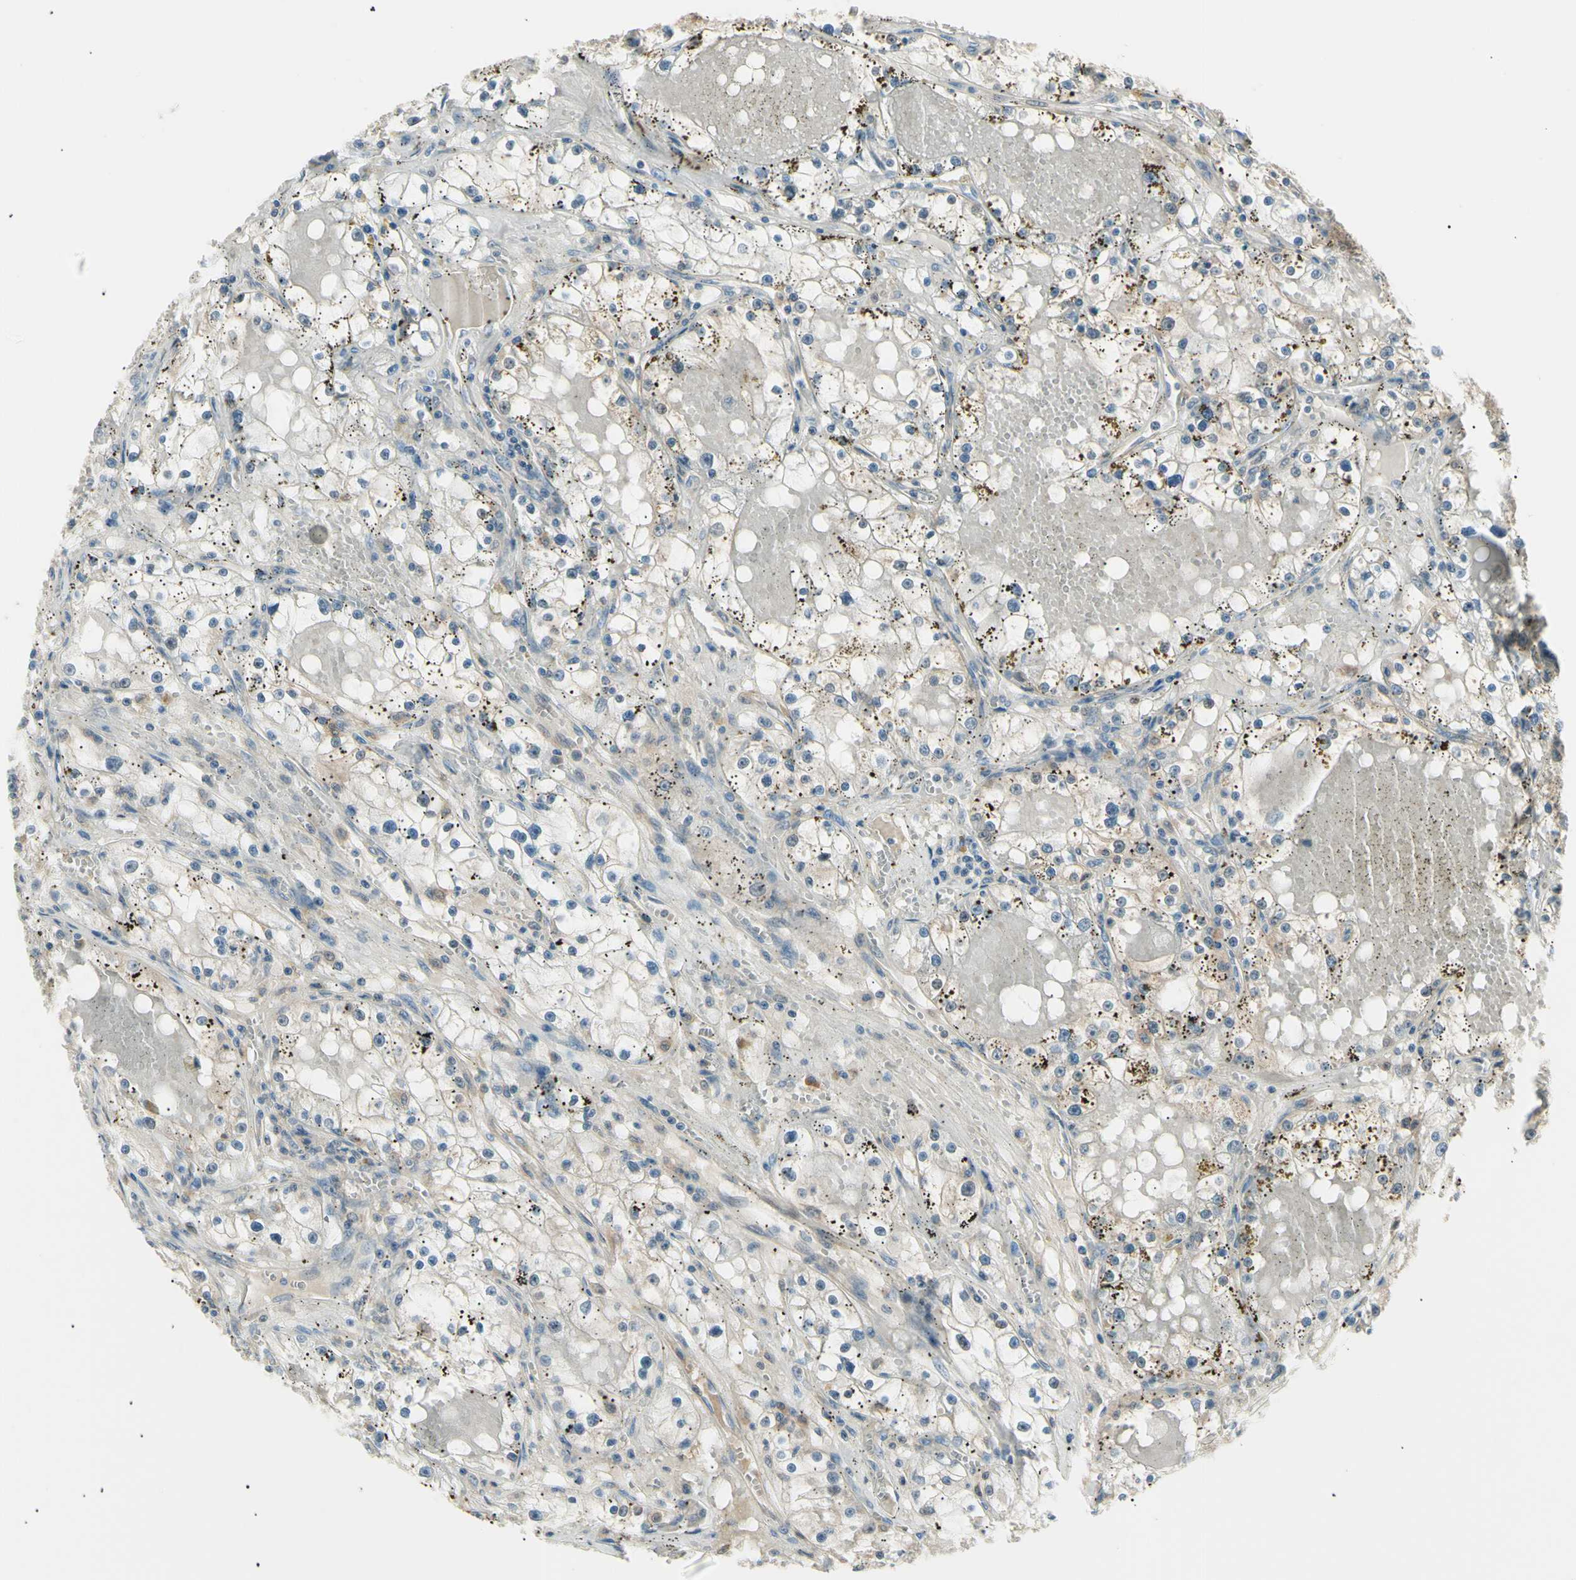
{"staining": {"intensity": "negative", "quantity": "none", "location": "none"}, "tissue": "renal cancer", "cell_type": "Tumor cells", "image_type": "cancer", "snomed": [{"axis": "morphology", "description": "Adenocarcinoma, NOS"}, {"axis": "topography", "description": "Kidney"}], "caption": "Immunohistochemistry histopathology image of adenocarcinoma (renal) stained for a protein (brown), which demonstrates no staining in tumor cells.", "gene": "LHPP", "patient": {"sex": "male", "age": 56}}